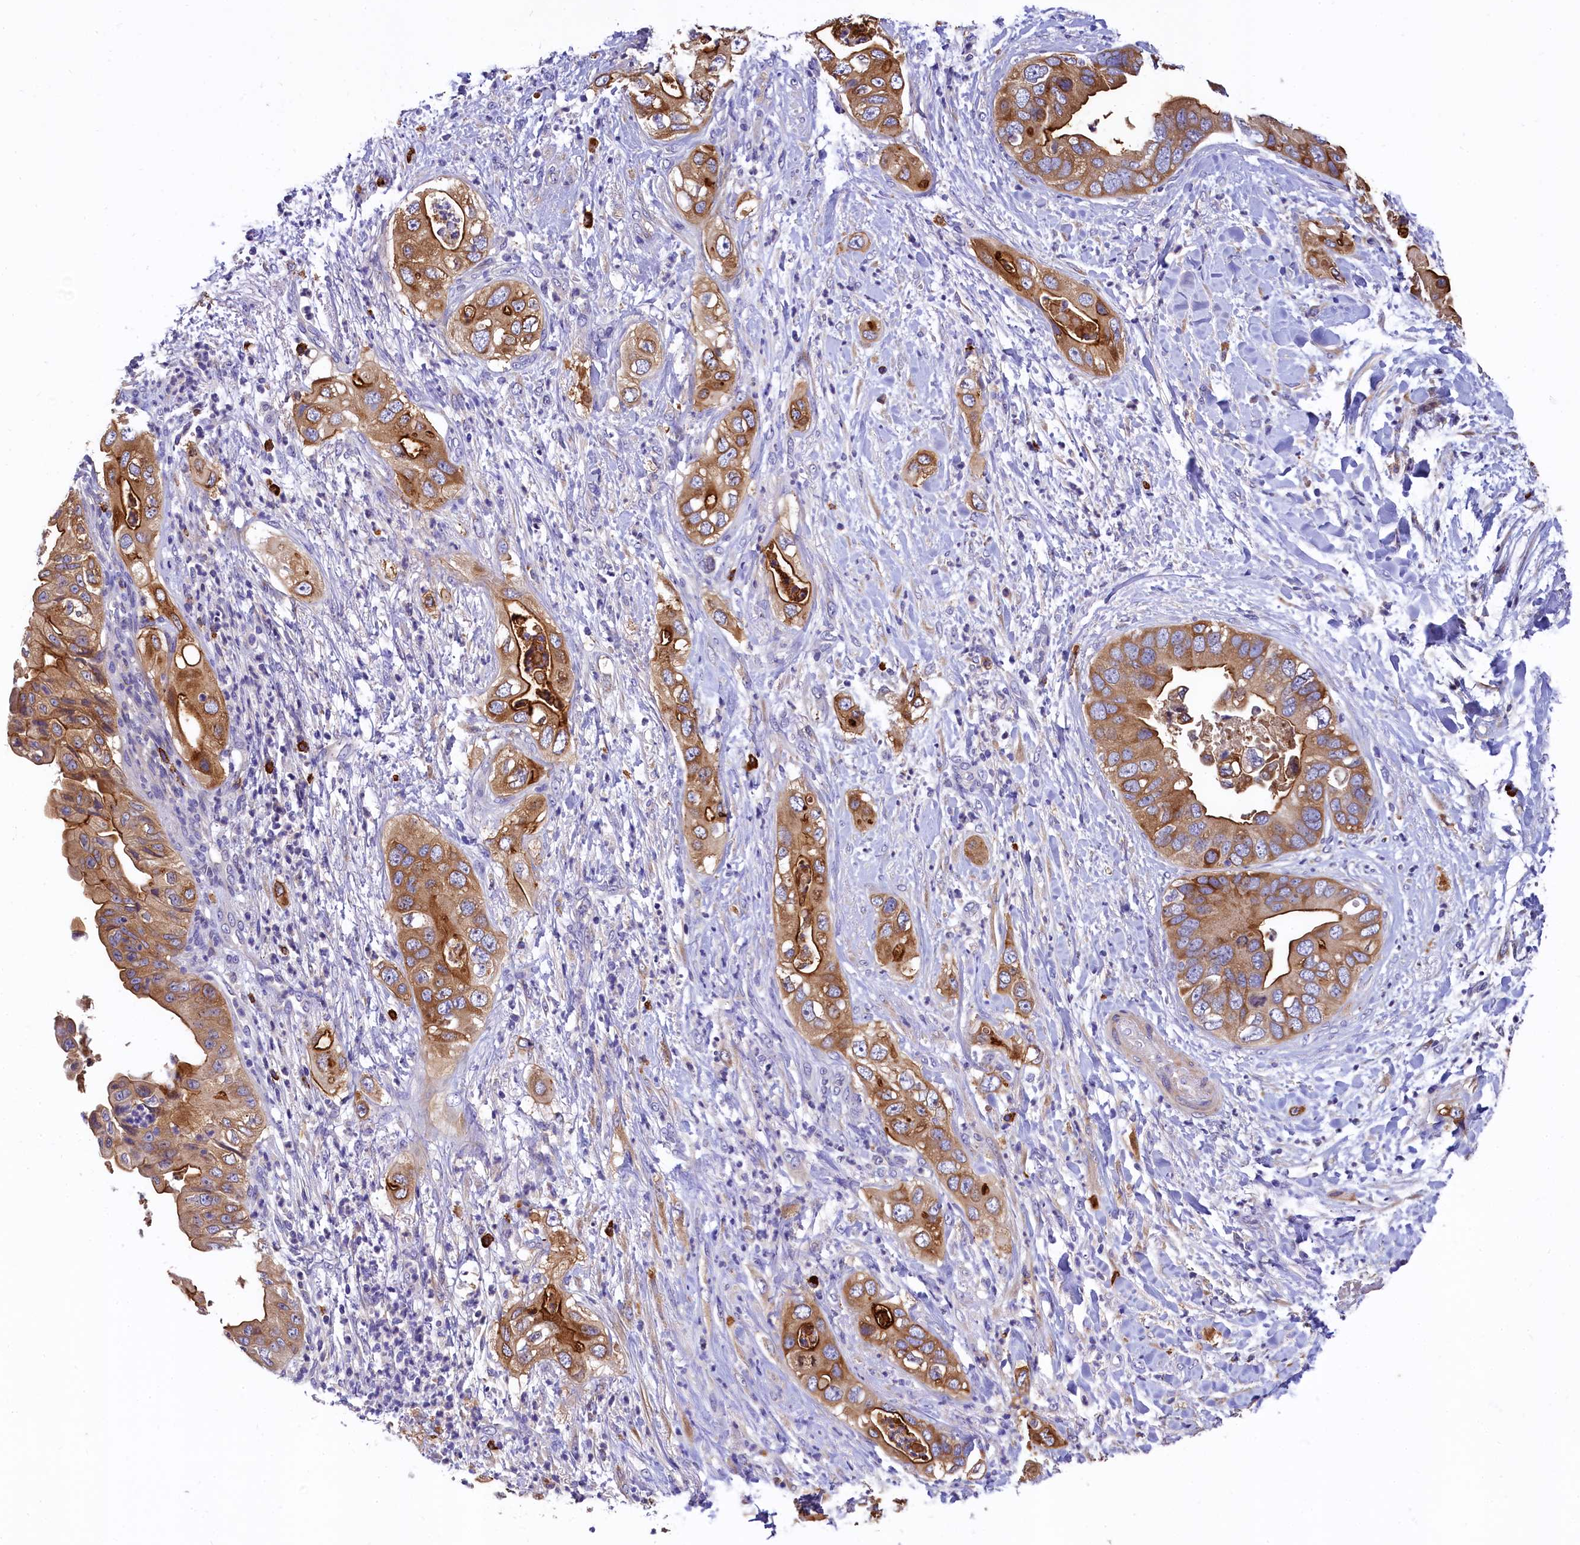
{"staining": {"intensity": "strong", "quantity": ">75%", "location": "cytoplasmic/membranous"}, "tissue": "pancreatic cancer", "cell_type": "Tumor cells", "image_type": "cancer", "snomed": [{"axis": "morphology", "description": "Adenocarcinoma, NOS"}, {"axis": "topography", "description": "Pancreas"}], "caption": "The immunohistochemical stain labels strong cytoplasmic/membranous staining in tumor cells of pancreatic cancer (adenocarcinoma) tissue.", "gene": "EPS8L2", "patient": {"sex": "female", "age": 78}}